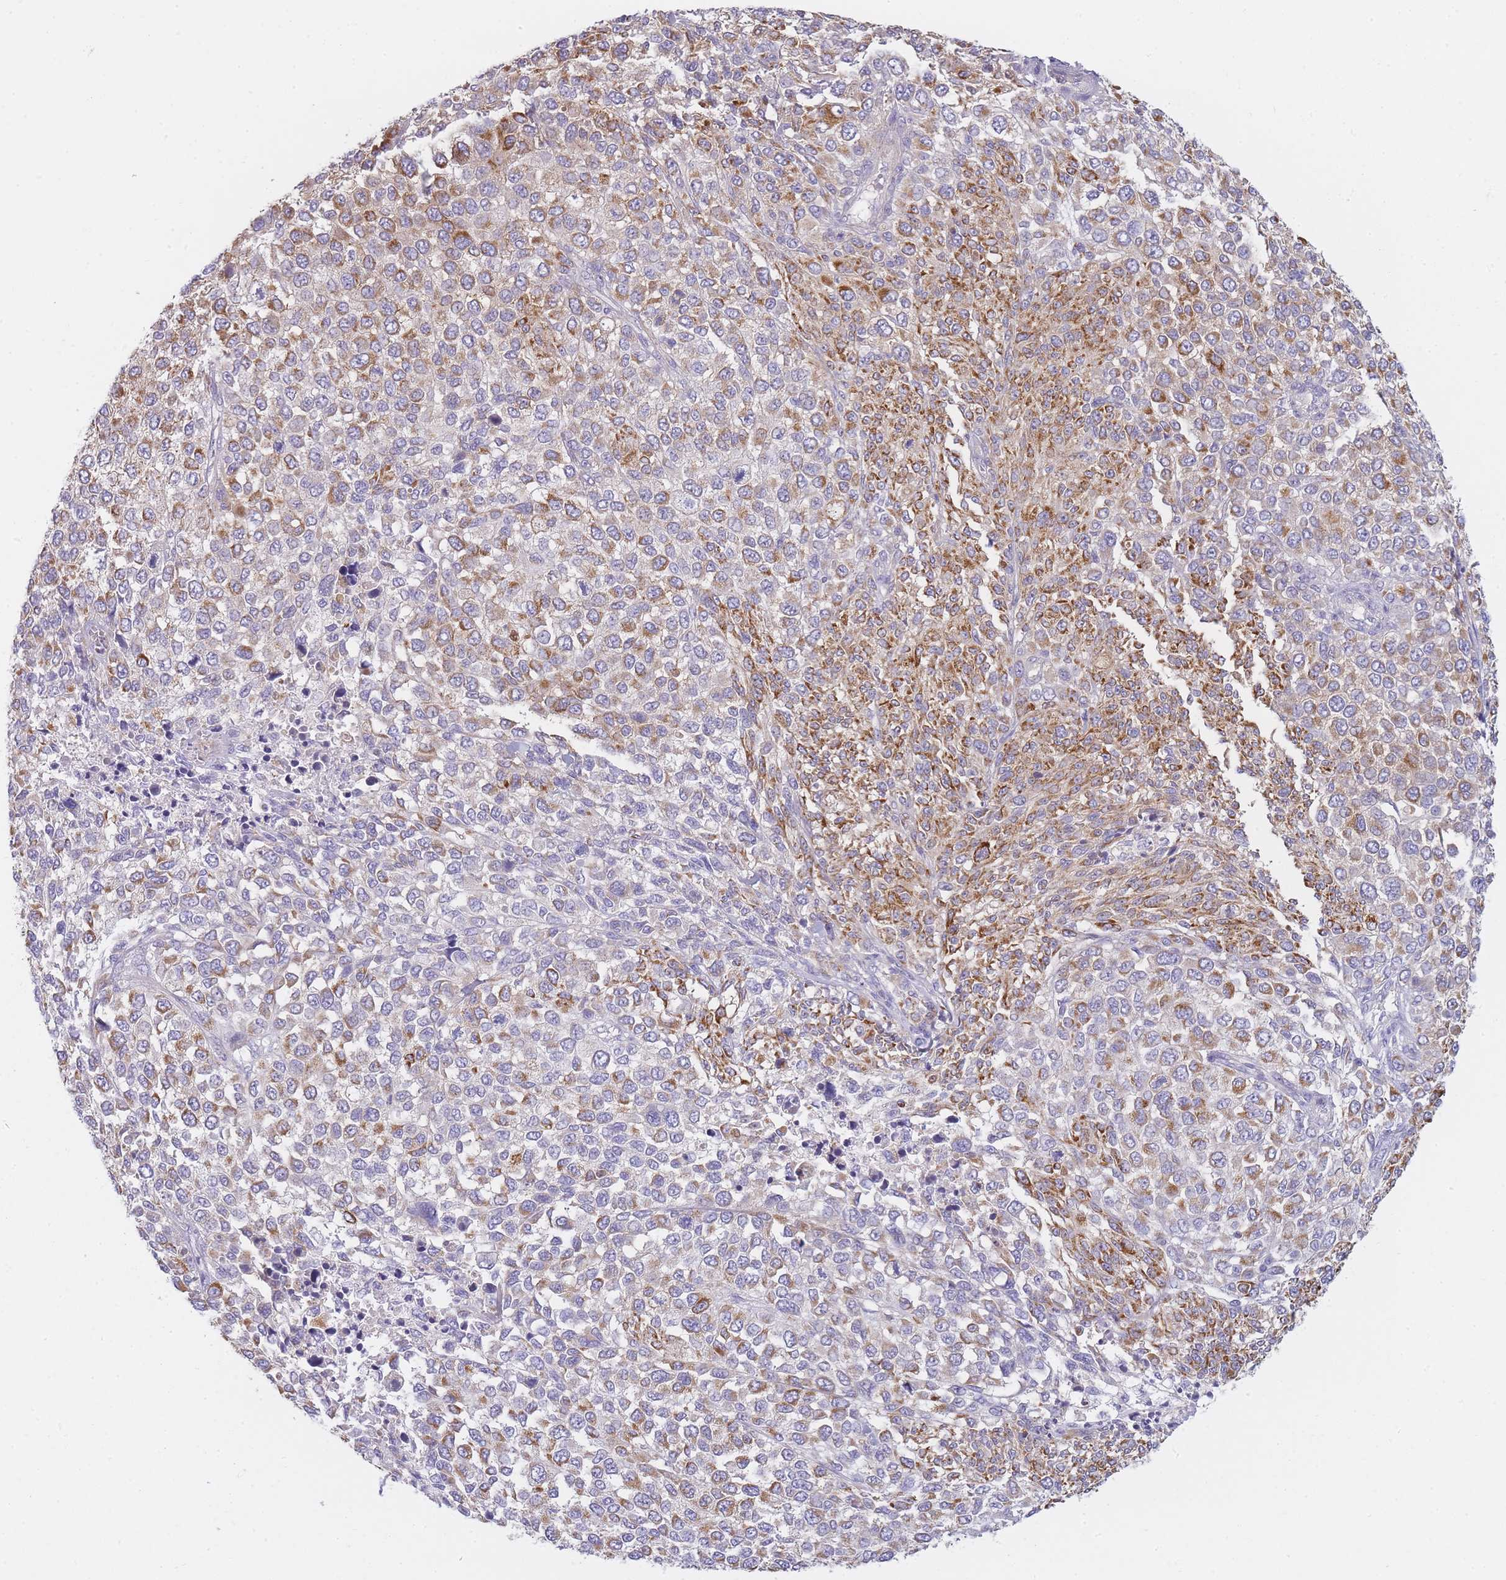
{"staining": {"intensity": "moderate", "quantity": "<25%", "location": "cytoplasmic/membranous"}, "tissue": "melanoma", "cell_type": "Tumor cells", "image_type": "cancer", "snomed": [{"axis": "morphology", "description": "Malignant melanoma, NOS"}, {"axis": "topography", "description": "Skin of trunk"}], "caption": "Malignant melanoma stained with immunohistochemistry shows moderate cytoplasmic/membranous staining in approximately <25% of tumor cells.", "gene": "AP3M2", "patient": {"sex": "male", "age": 71}}